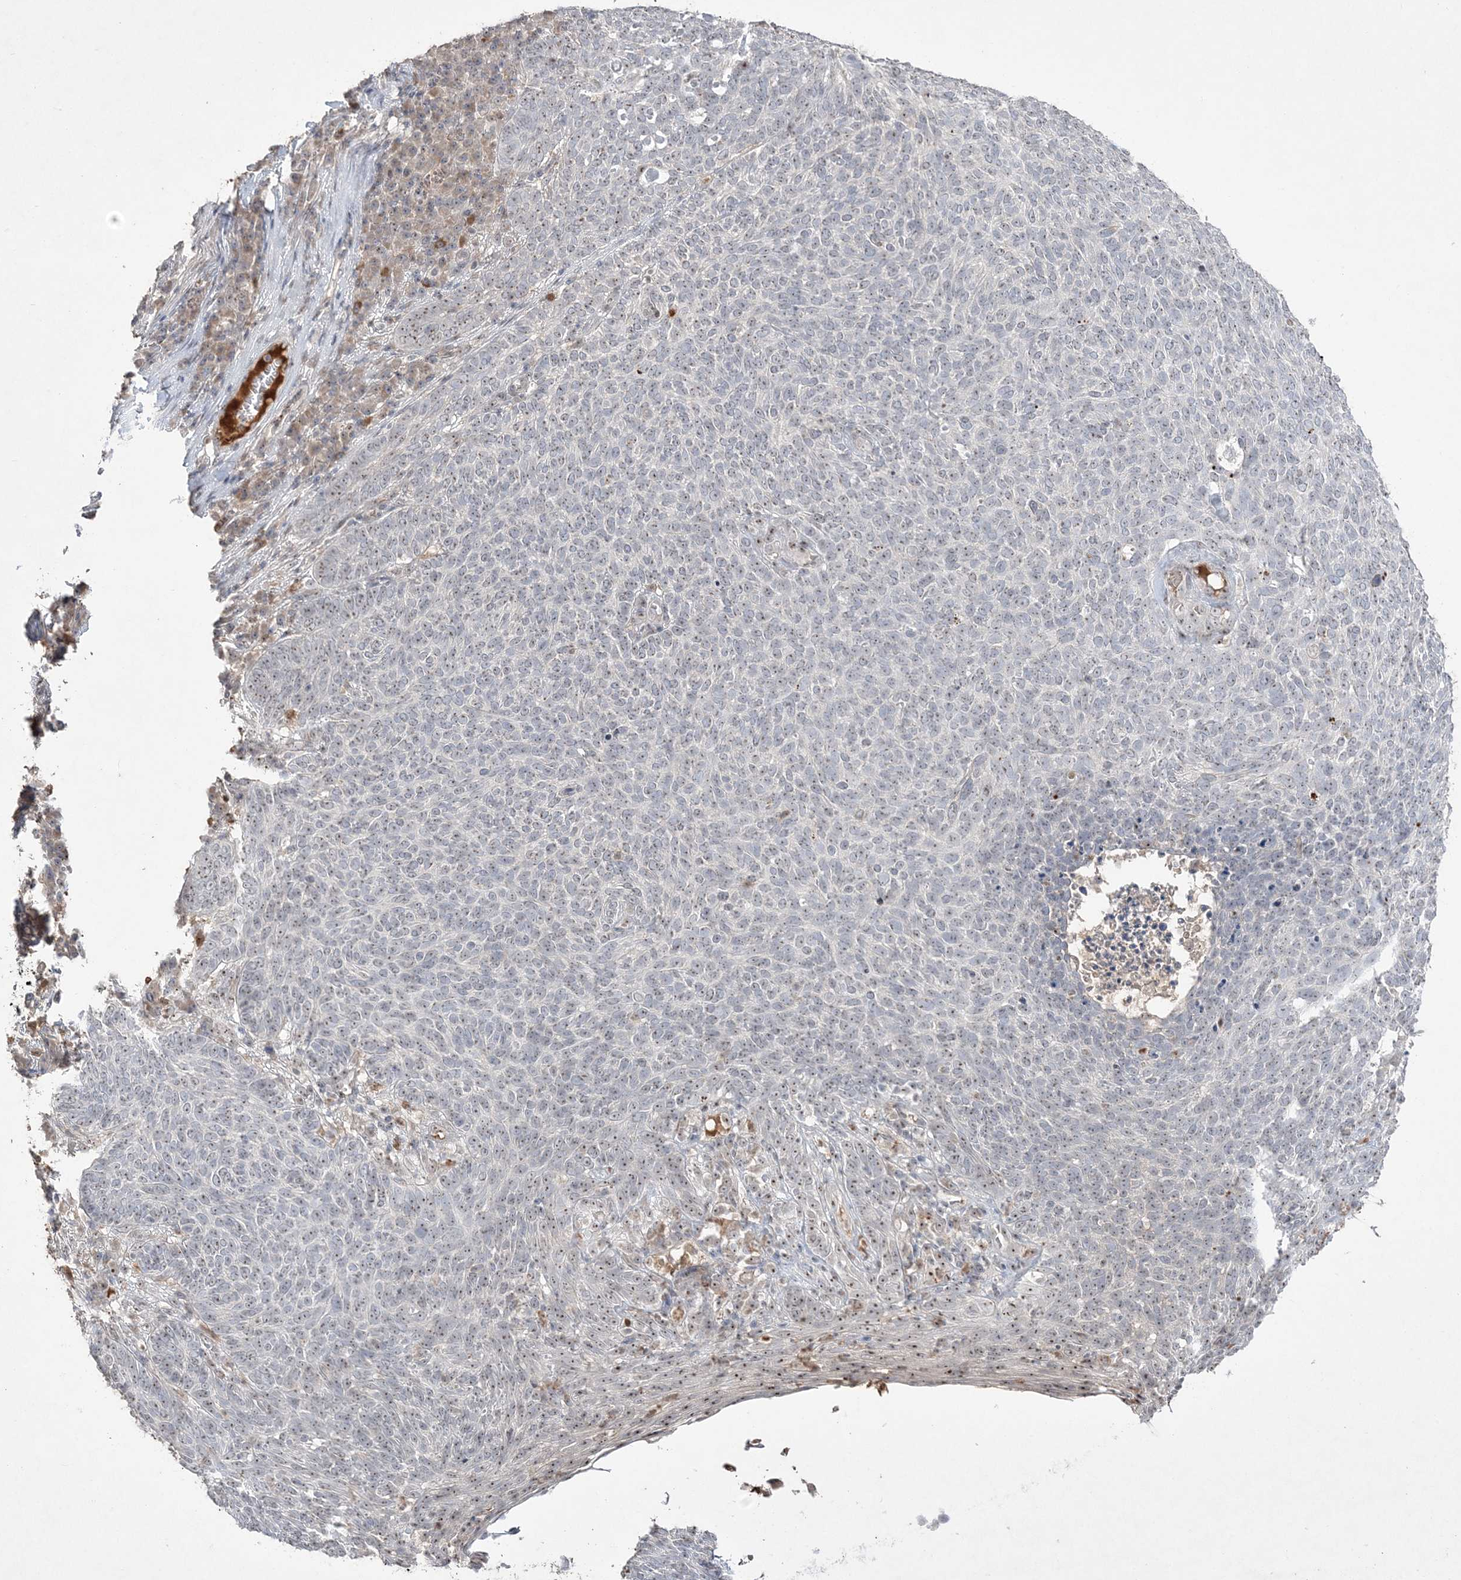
{"staining": {"intensity": "weak", "quantity": "<25%", "location": "nuclear"}, "tissue": "skin cancer", "cell_type": "Tumor cells", "image_type": "cancer", "snomed": [{"axis": "morphology", "description": "Squamous cell carcinoma, NOS"}, {"axis": "topography", "description": "Skin"}], "caption": "Immunohistochemistry photomicrograph of neoplastic tissue: human skin squamous cell carcinoma stained with DAB (3,3'-diaminobenzidine) shows no significant protein staining in tumor cells.", "gene": "NOP16", "patient": {"sex": "female", "age": 90}}